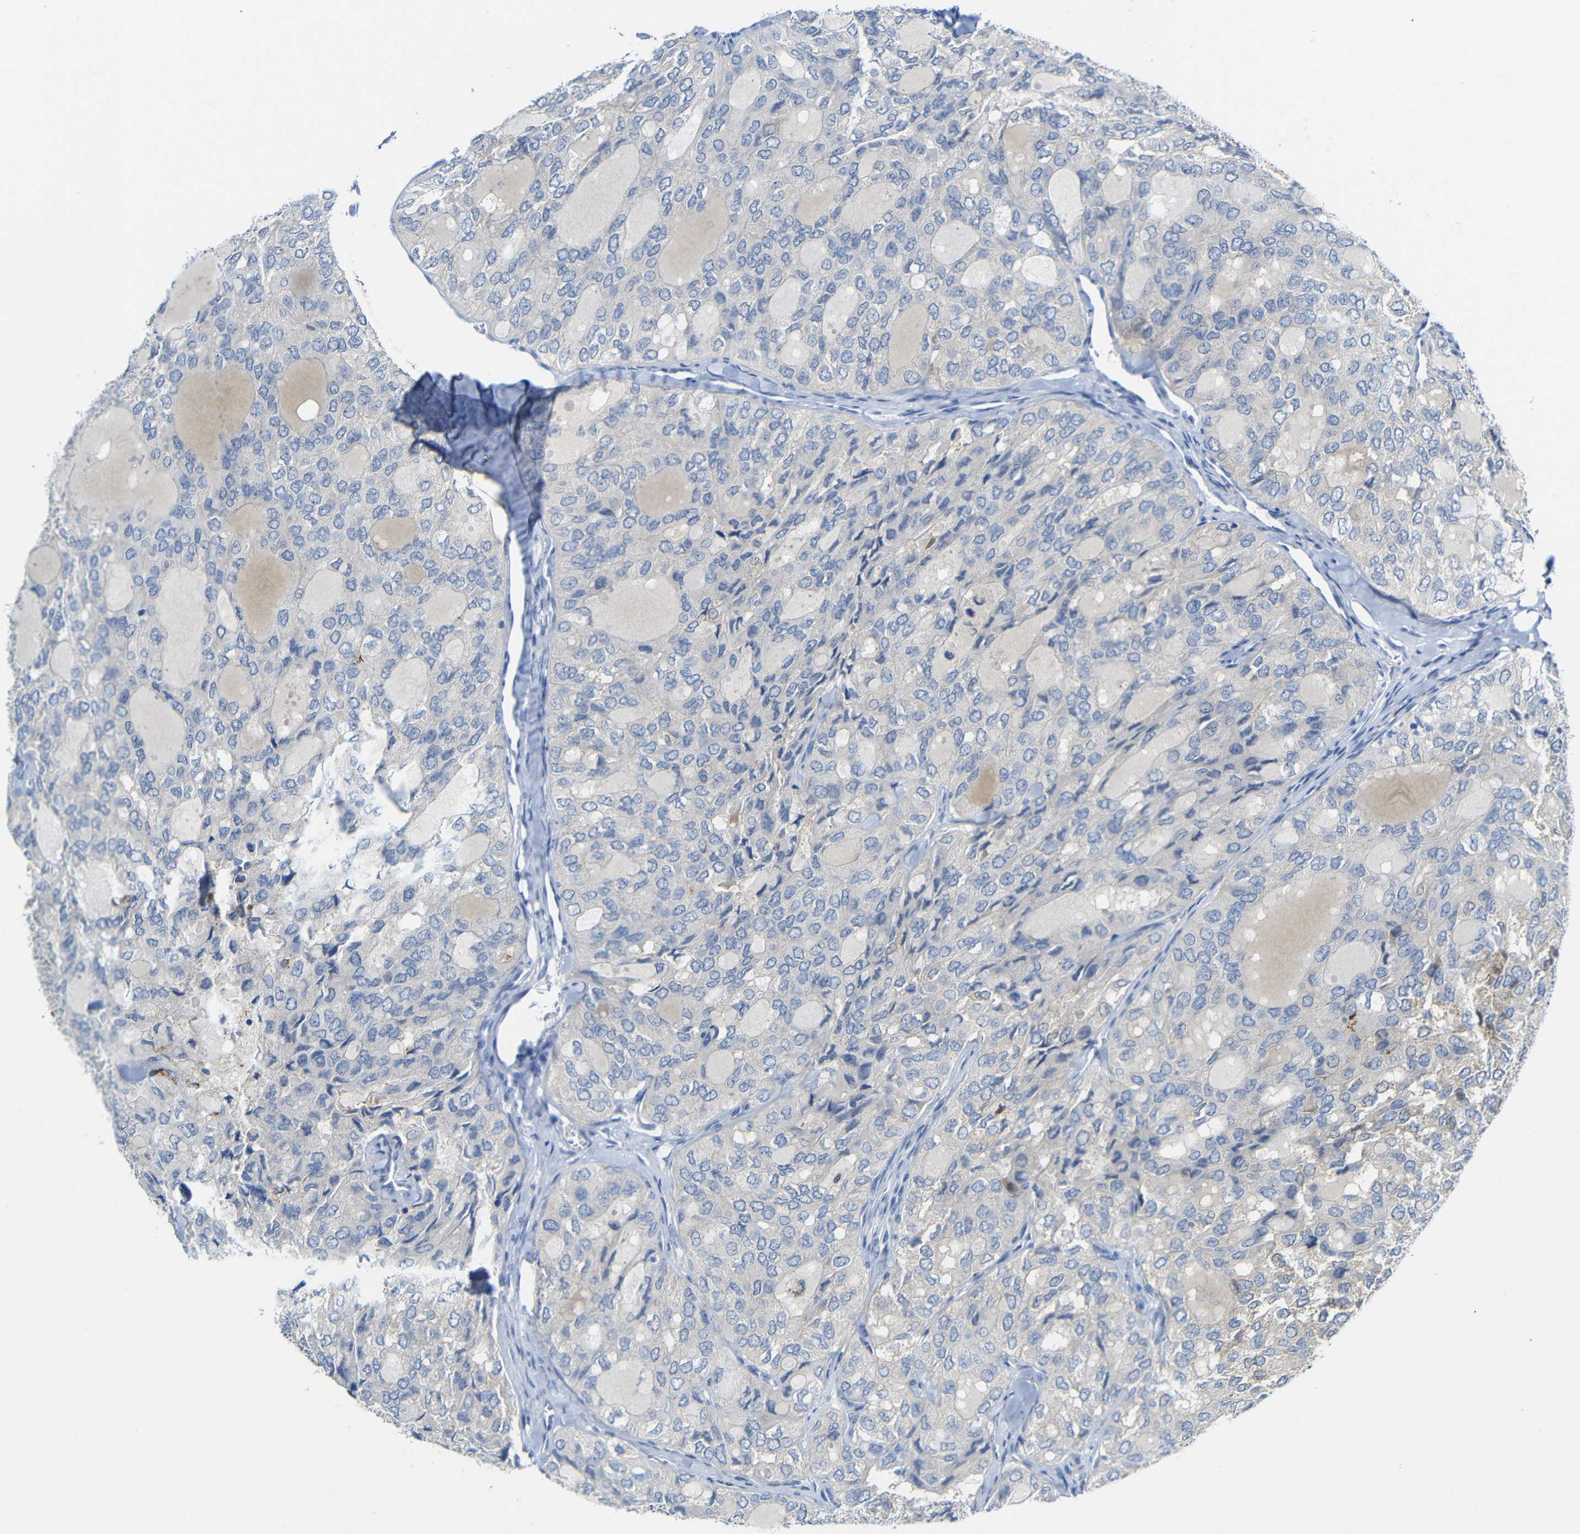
{"staining": {"intensity": "negative", "quantity": "none", "location": "none"}, "tissue": "thyroid cancer", "cell_type": "Tumor cells", "image_type": "cancer", "snomed": [{"axis": "morphology", "description": "Follicular adenoma carcinoma, NOS"}, {"axis": "topography", "description": "Thyroid gland"}], "caption": "This image is of thyroid cancer (follicular adenoma carcinoma) stained with IHC to label a protein in brown with the nuclei are counter-stained blue. There is no positivity in tumor cells.", "gene": "C15orf48", "patient": {"sex": "male", "age": 75}}